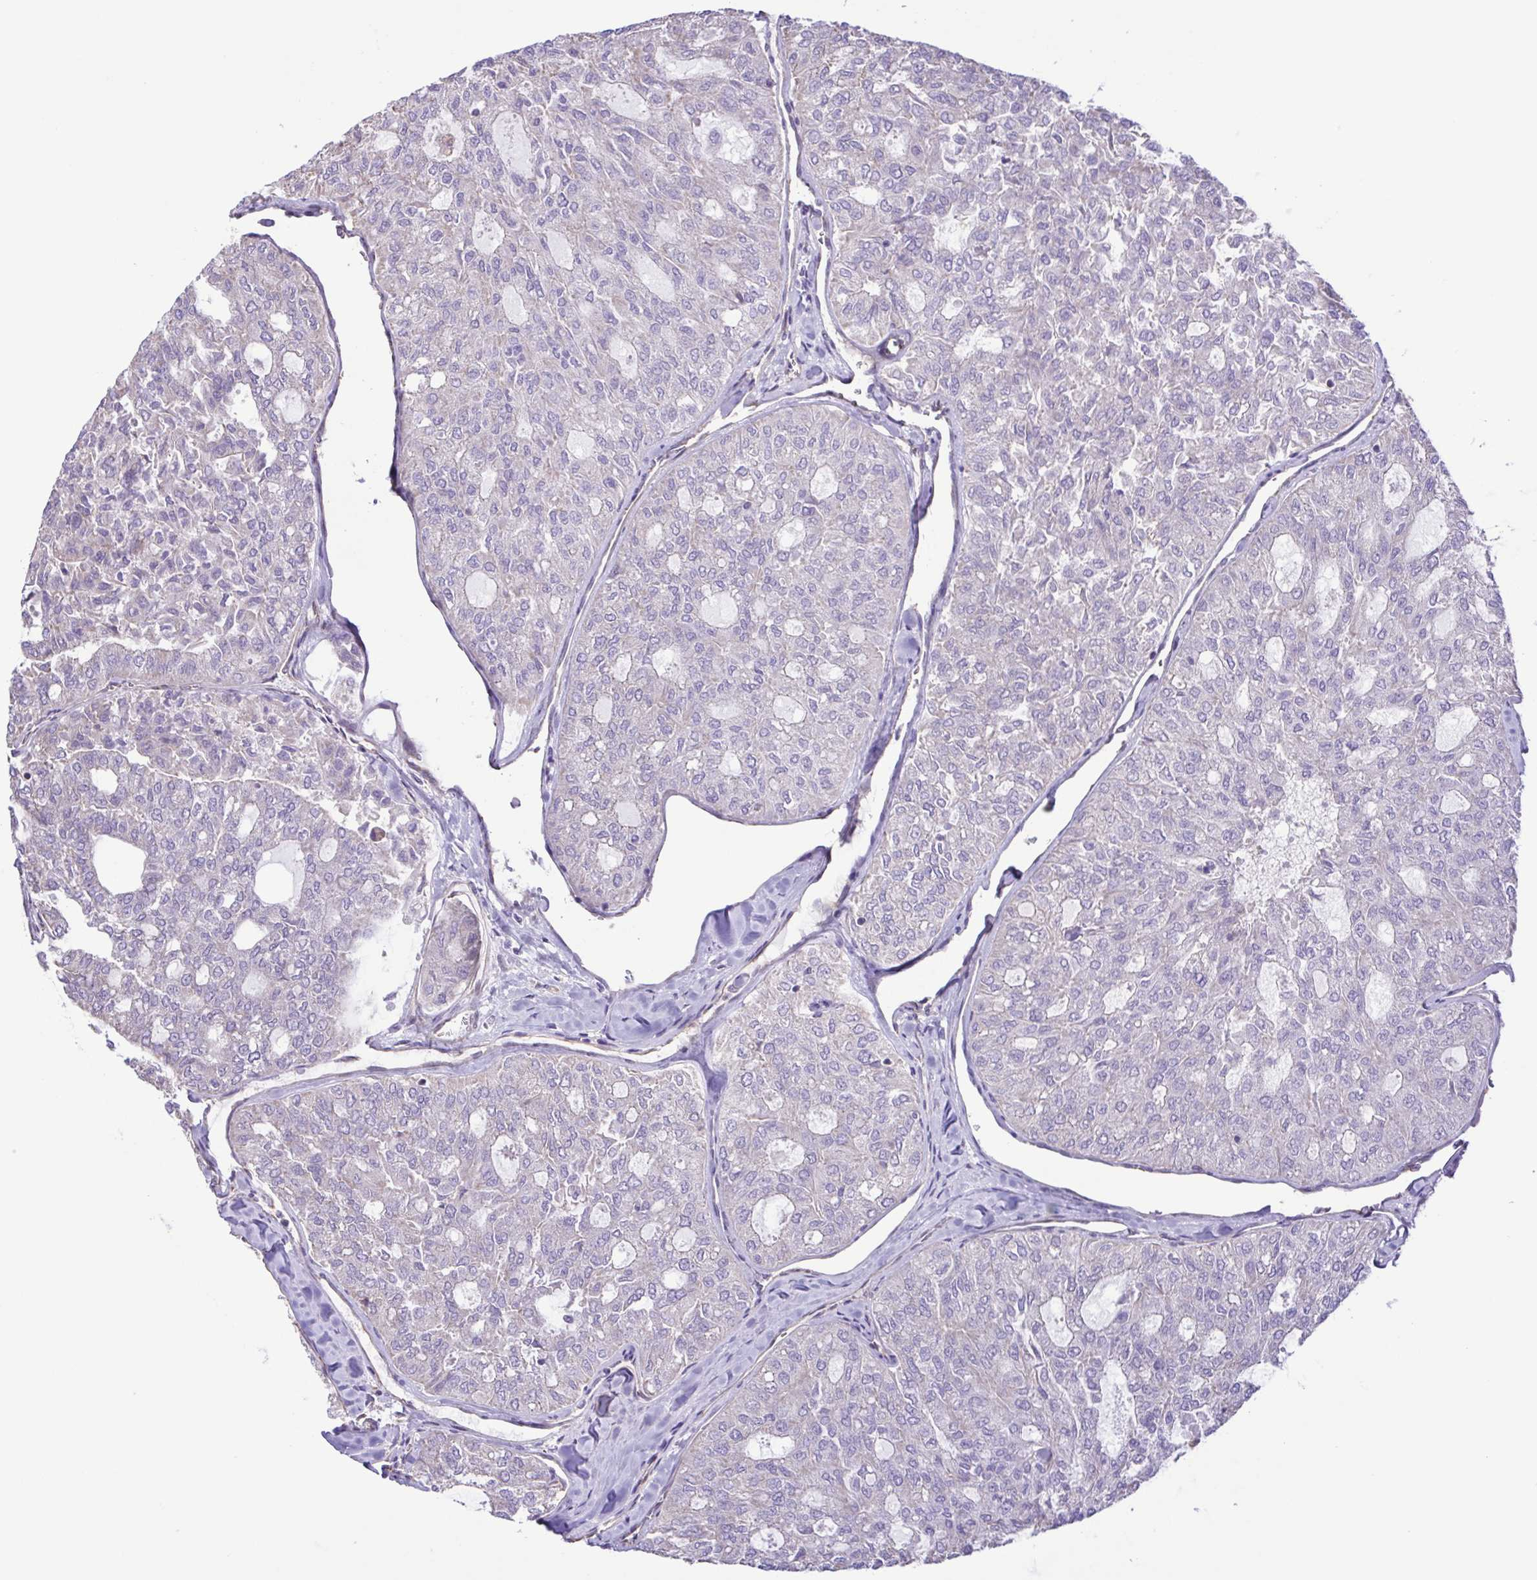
{"staining": {"intensity": "negative", "quantity": "none", "location": "none"}, "tissue": "thyroid cancer", "cell_type": "Tumor cells", "image_type": "cancer", "snomed": [{"axis": "morphology", "description": "Follicular adenoma carcinoma, NOS"}, {"axis": "topography", "description": "Thyroid gland"}], "caption": "An immunohistochemistry micrograph of thyroid cancer (follicular adenoma carcinoma) is shown. There is no staining in tumor cells of thyroid cancer (follicular adenoma carcinoma). (Brightfield microscopy of DAB IHC at high magnification).", "gene": "FLT1", "patient": {"sex": "male", "age": 75}}